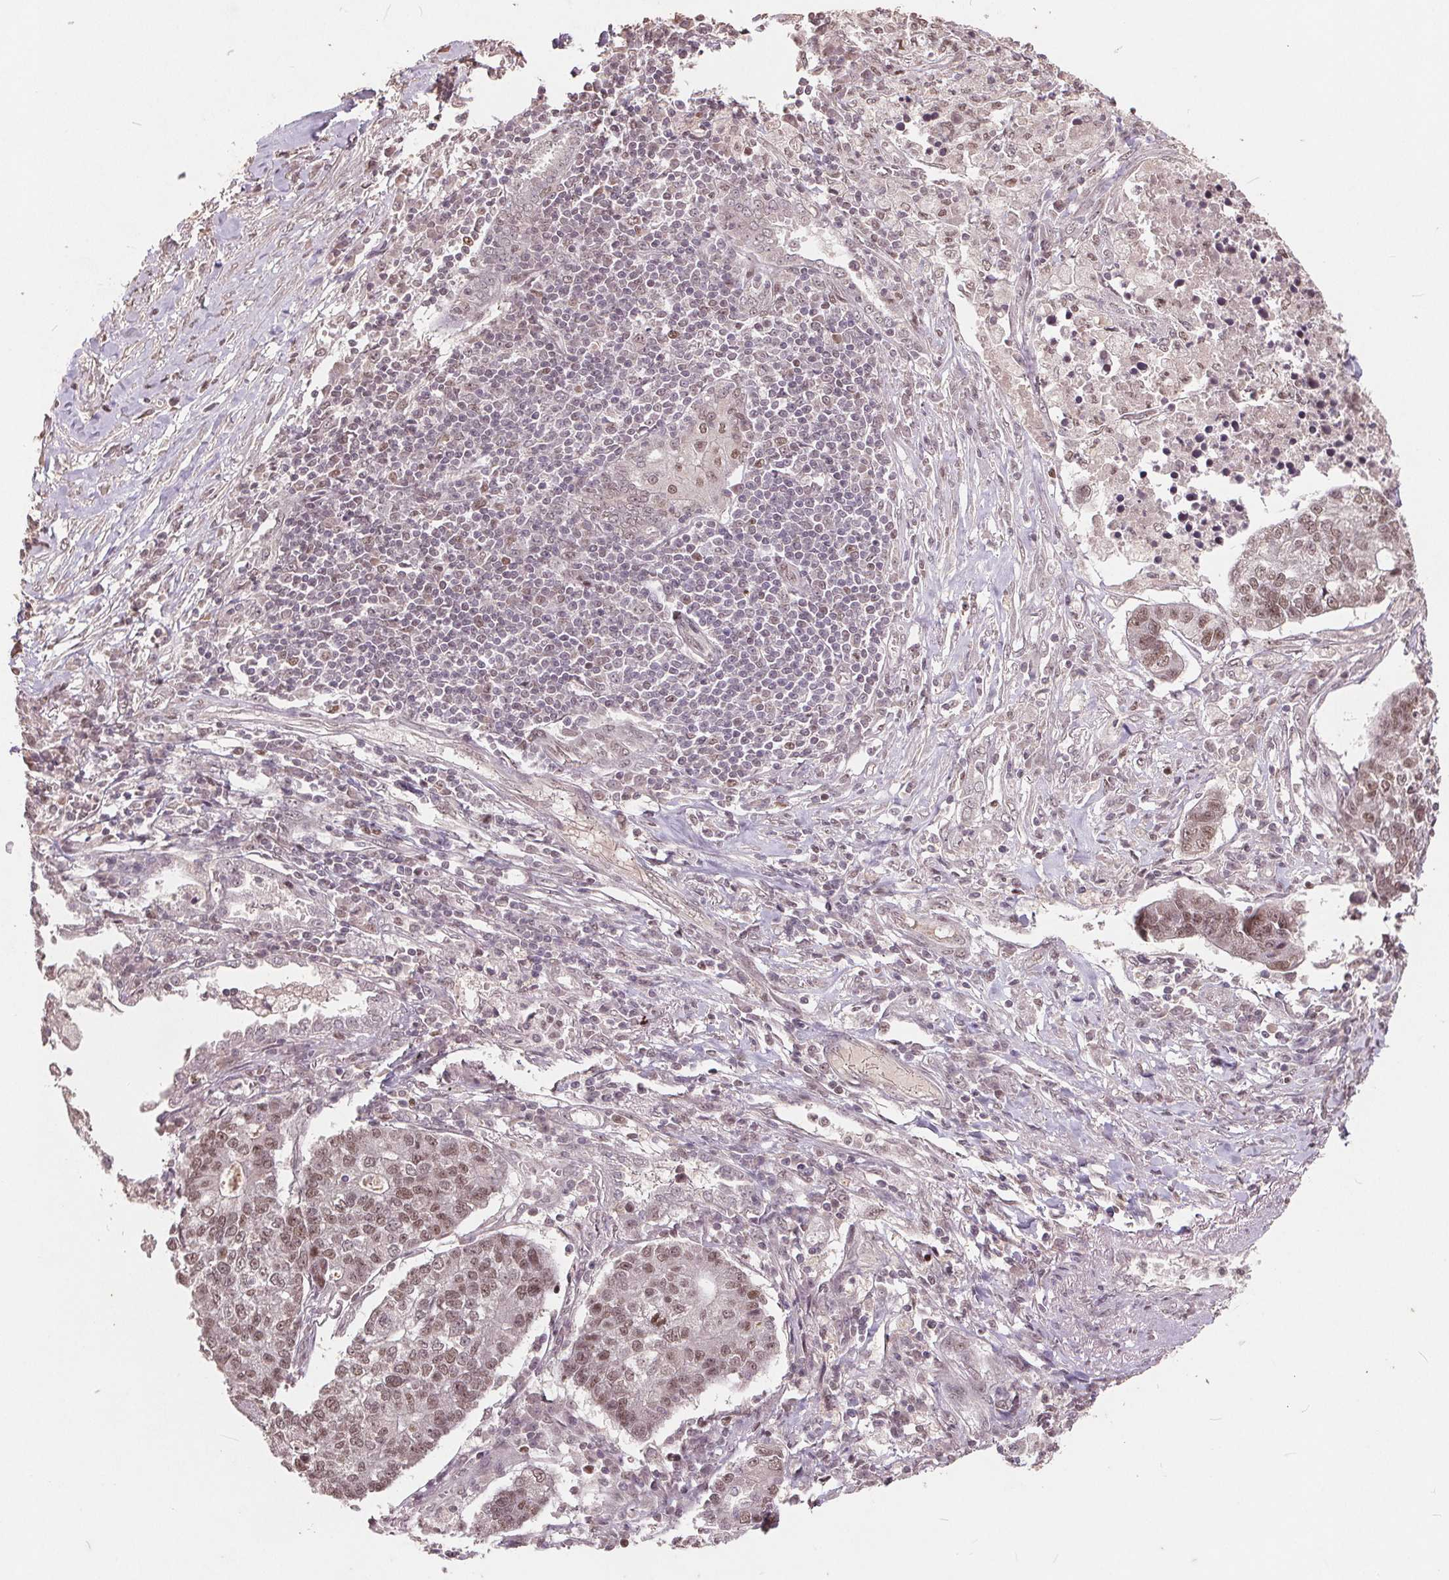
{"staining": {"intensity": "moderate", "quantity": ">75%", "location": "nuclear"}, "tissue": "lung cancer", "cell_type": "Tumor cells", "image_type": "cancer", "snomed": [{"axis": "morphology", "description": "Adenocarcinoma, NOS"}, {"axis": "topography", "description": "Lung"}], "caption": "This image shows lung cancer (adenocarcinoma) stained with immunohistochemistry to label a protein in brown. The nuclear of tumor cells show moderate positivity for the protein. Nuclei are counter-stained blue.", "gene": "DNMT3B", "patient": {"sex": "male", "age": 57}}